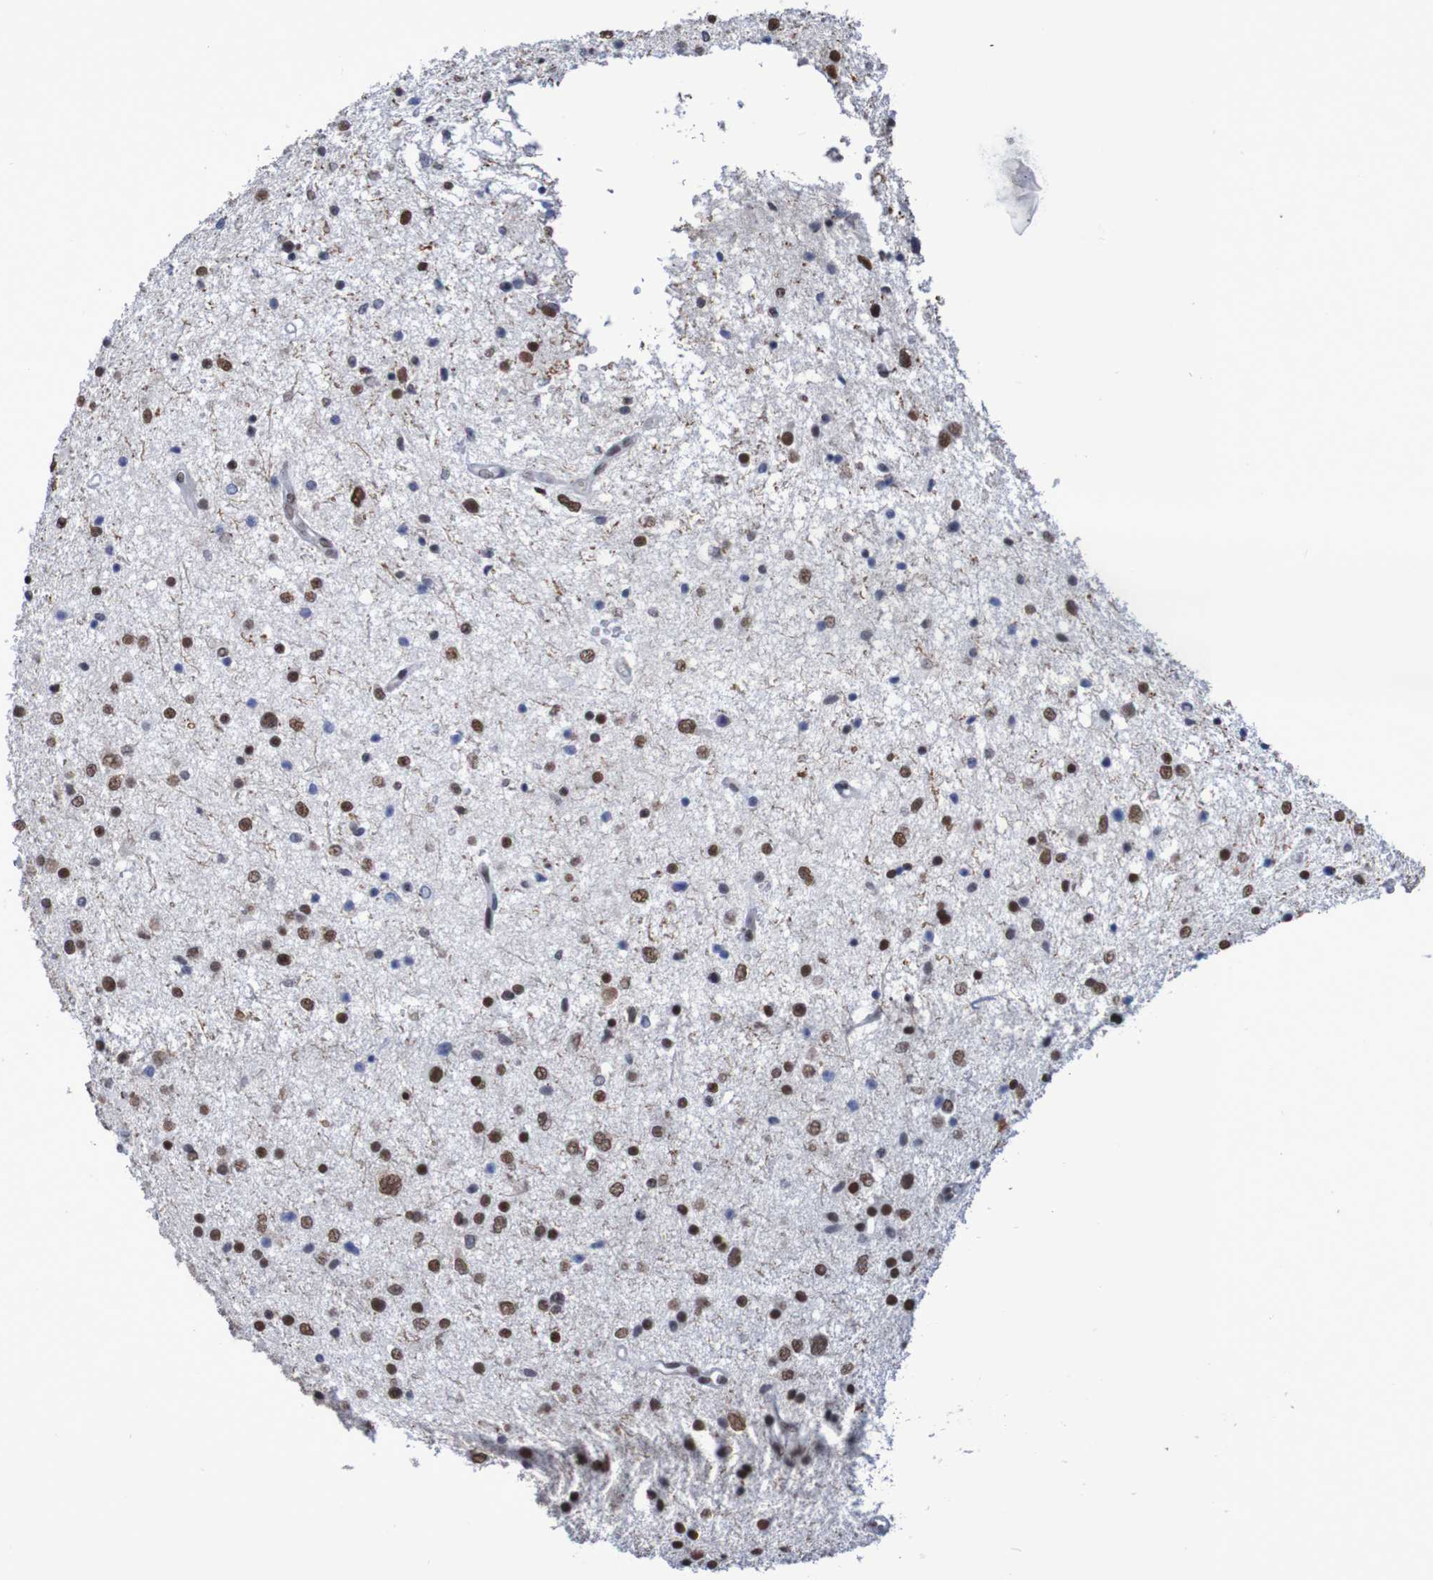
{"staining": {"intensity": "strong", "quantity": ">75%", "location": "nuclear"}, "tissue": "glioma", "cell_type": "Tumor cells", "image_type": "cancer", "snomed": [{"axis": "morphology", "description": "Glioma, malignant, Low grade"}, {"axis": "topography", "description": "Brain"}], "caption": "Low-grade glioma (malignant) tissue reveals strong nuclear expression in approximately >75% of tumor cells", "gene": "MRTFB", "patient": {"sex": "female", "age": 37}}